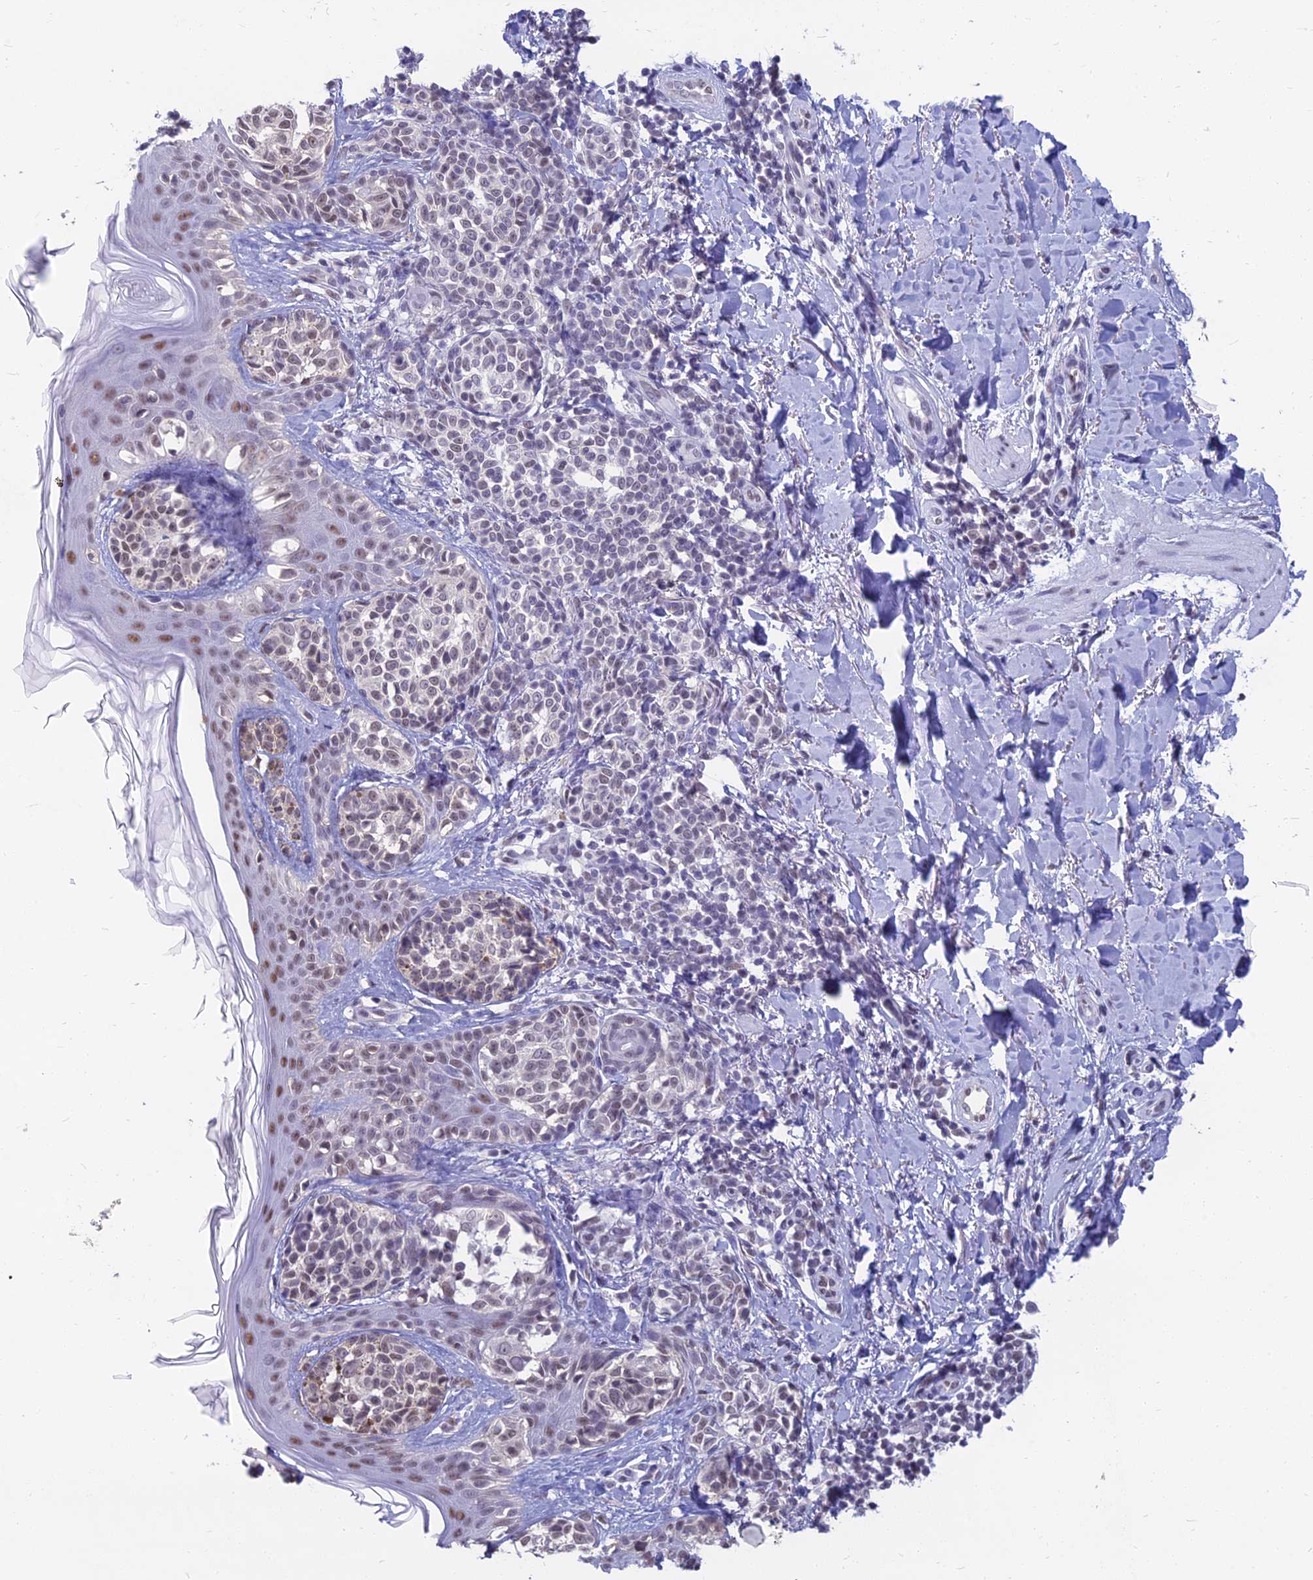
{"staining": {"intensity": "weak", "quantity": "<25%", "location": "nuclear"}, "tissue": "melanoma", "cell_type": "Tumor cells", "image_type": "cancer", "snomed": [{"axis": "morphology", "description": "Malignant melanoma, NOS"}, {"axis": "topography", "description": "Skin of upper extremity"}], "caption": "The image demonstrates no significant positivity in tumor cells of malignant melanoma.", "gene": "SRSF7", "patient": {"sex": "male", "age": 40}}